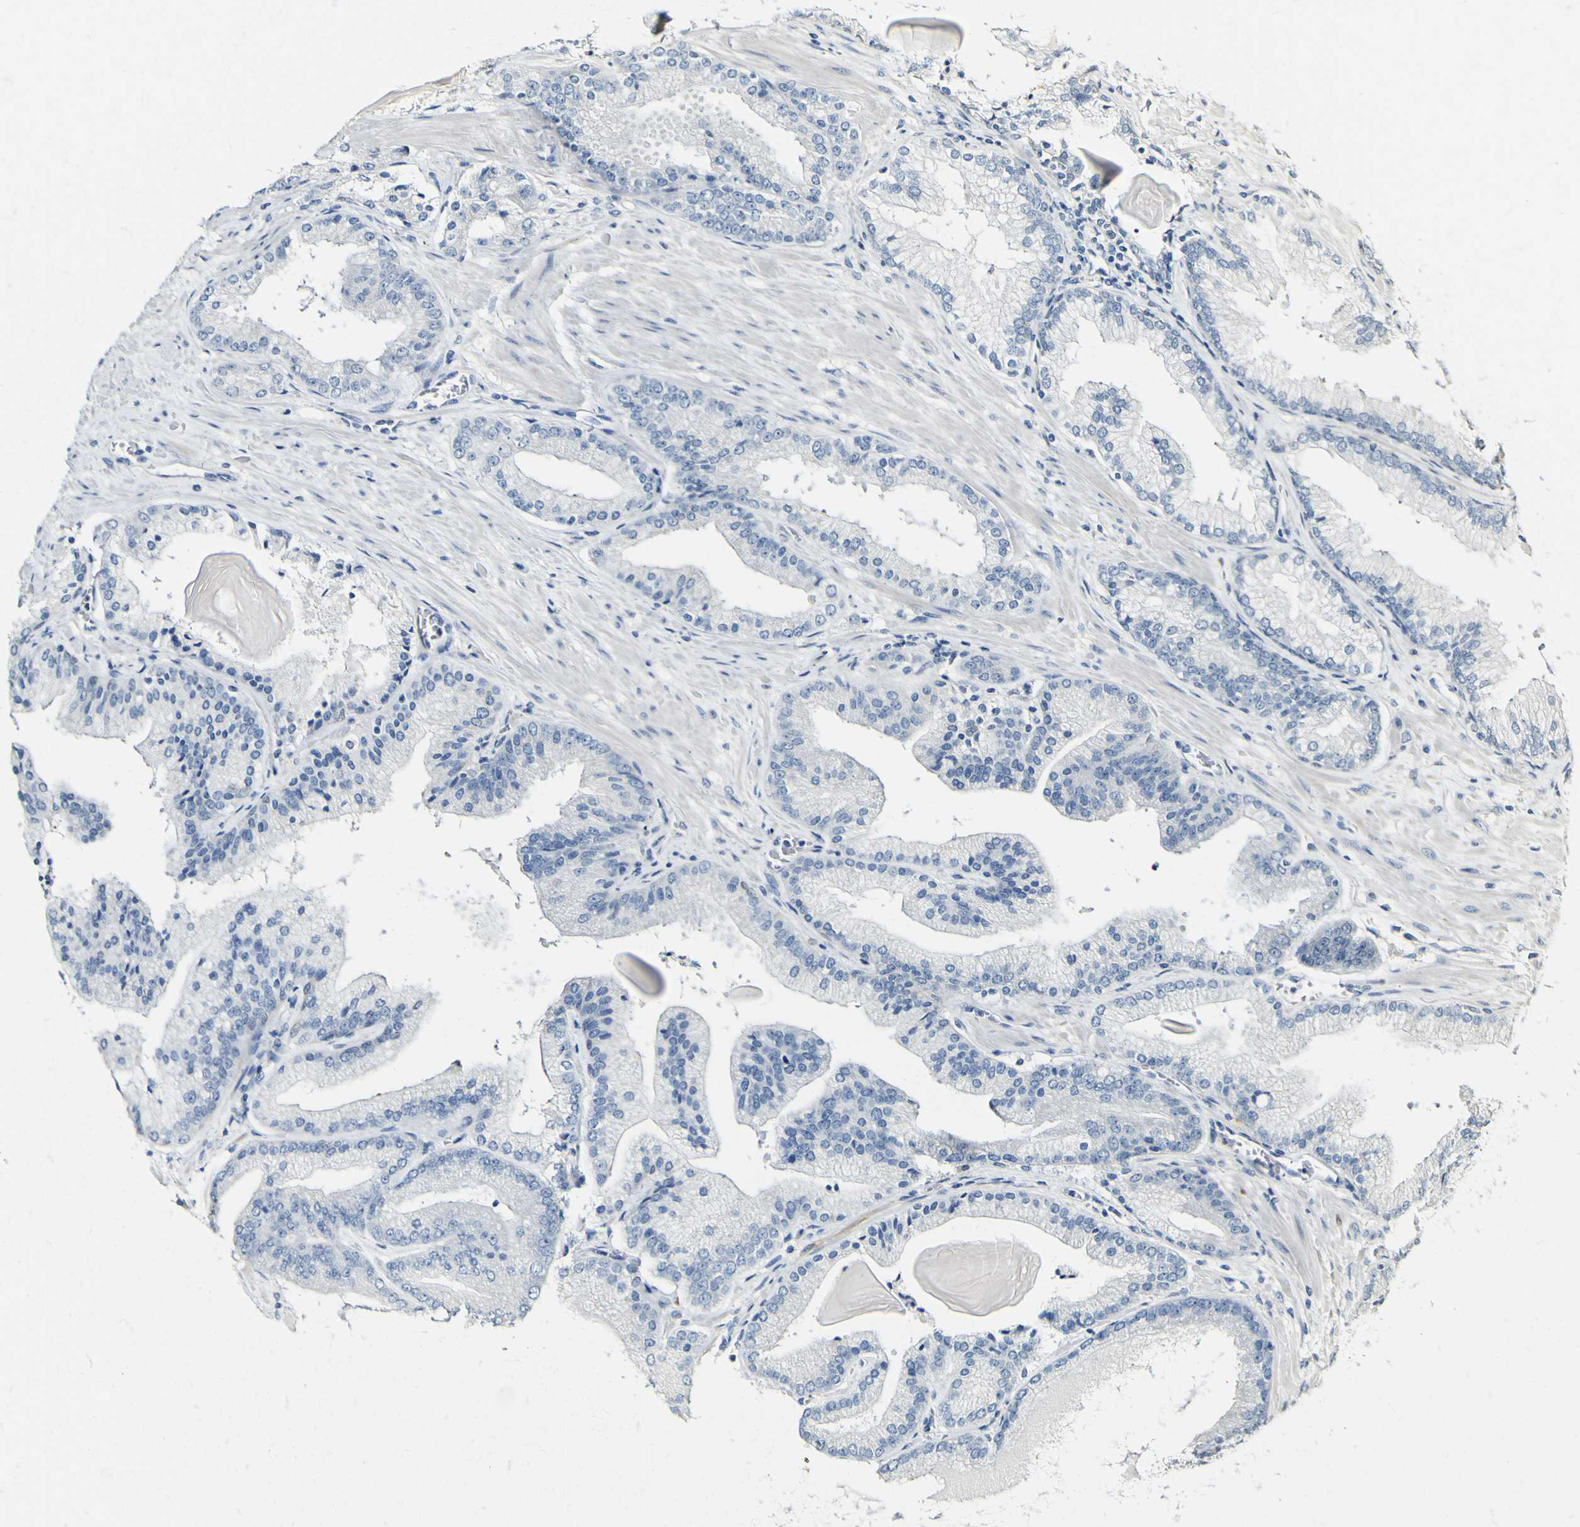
{"staining": {"intensity": "negative", "quantity": "none", "location": "none"}, "tissue": "prostate cancer", "cell_type": "Tumor cells", "image_type": "cancer", "snomed": [{"axis": "morphology", "description": "Adenocarcinoma, Low grade"}, {"axis": "topography", "description": "Prostate"}], "caption": "This is a histopathology image of immunohistochemistry staining of prostate low-grade adenocarcinoma, which shows no expression in tumor cells.", "gene": "FMO3", "patient": {"sex": "male", "age": 59}}